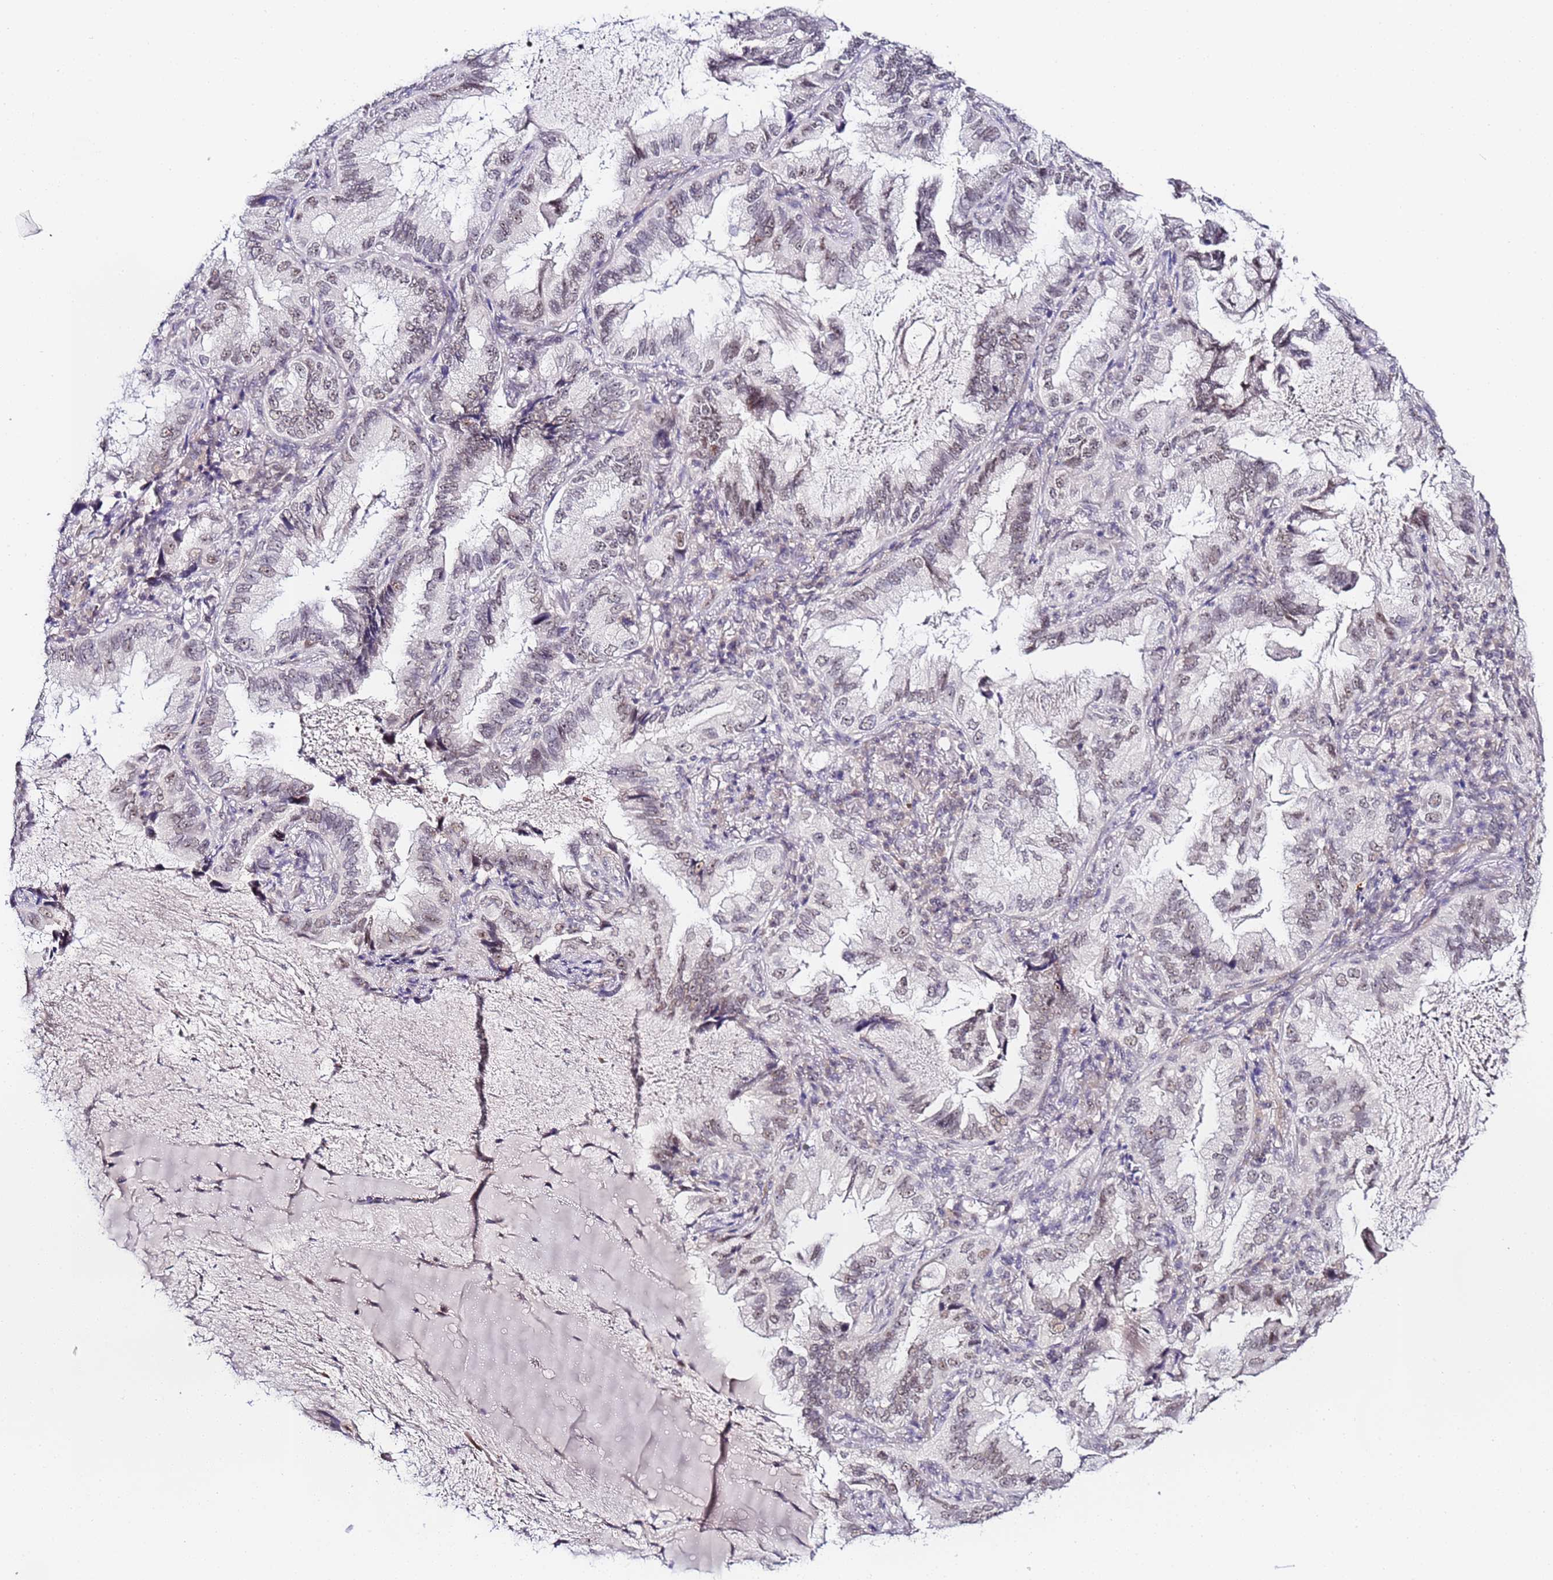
{"staining": {"intensity": "weak", "quantity": "<25%", "location": "nuclear"}, "tissue": "lung cancer", "cell_type": "Tumor cells", "image_type": "cancer", "snomed": [{"axis": "morphology", "description": "Adenocarcinoma, NOS"}, {"axis": "topography", "description": "Lung"}], "caption": "This histopathology image is of lung adenocarcinoma stained with IHC to label a protein in brown with the nuclei are counter-stained blue. There is no positivity in tumor cells.", "gene": "LSM3", "patient": {"sex": "female", "age": 69}}